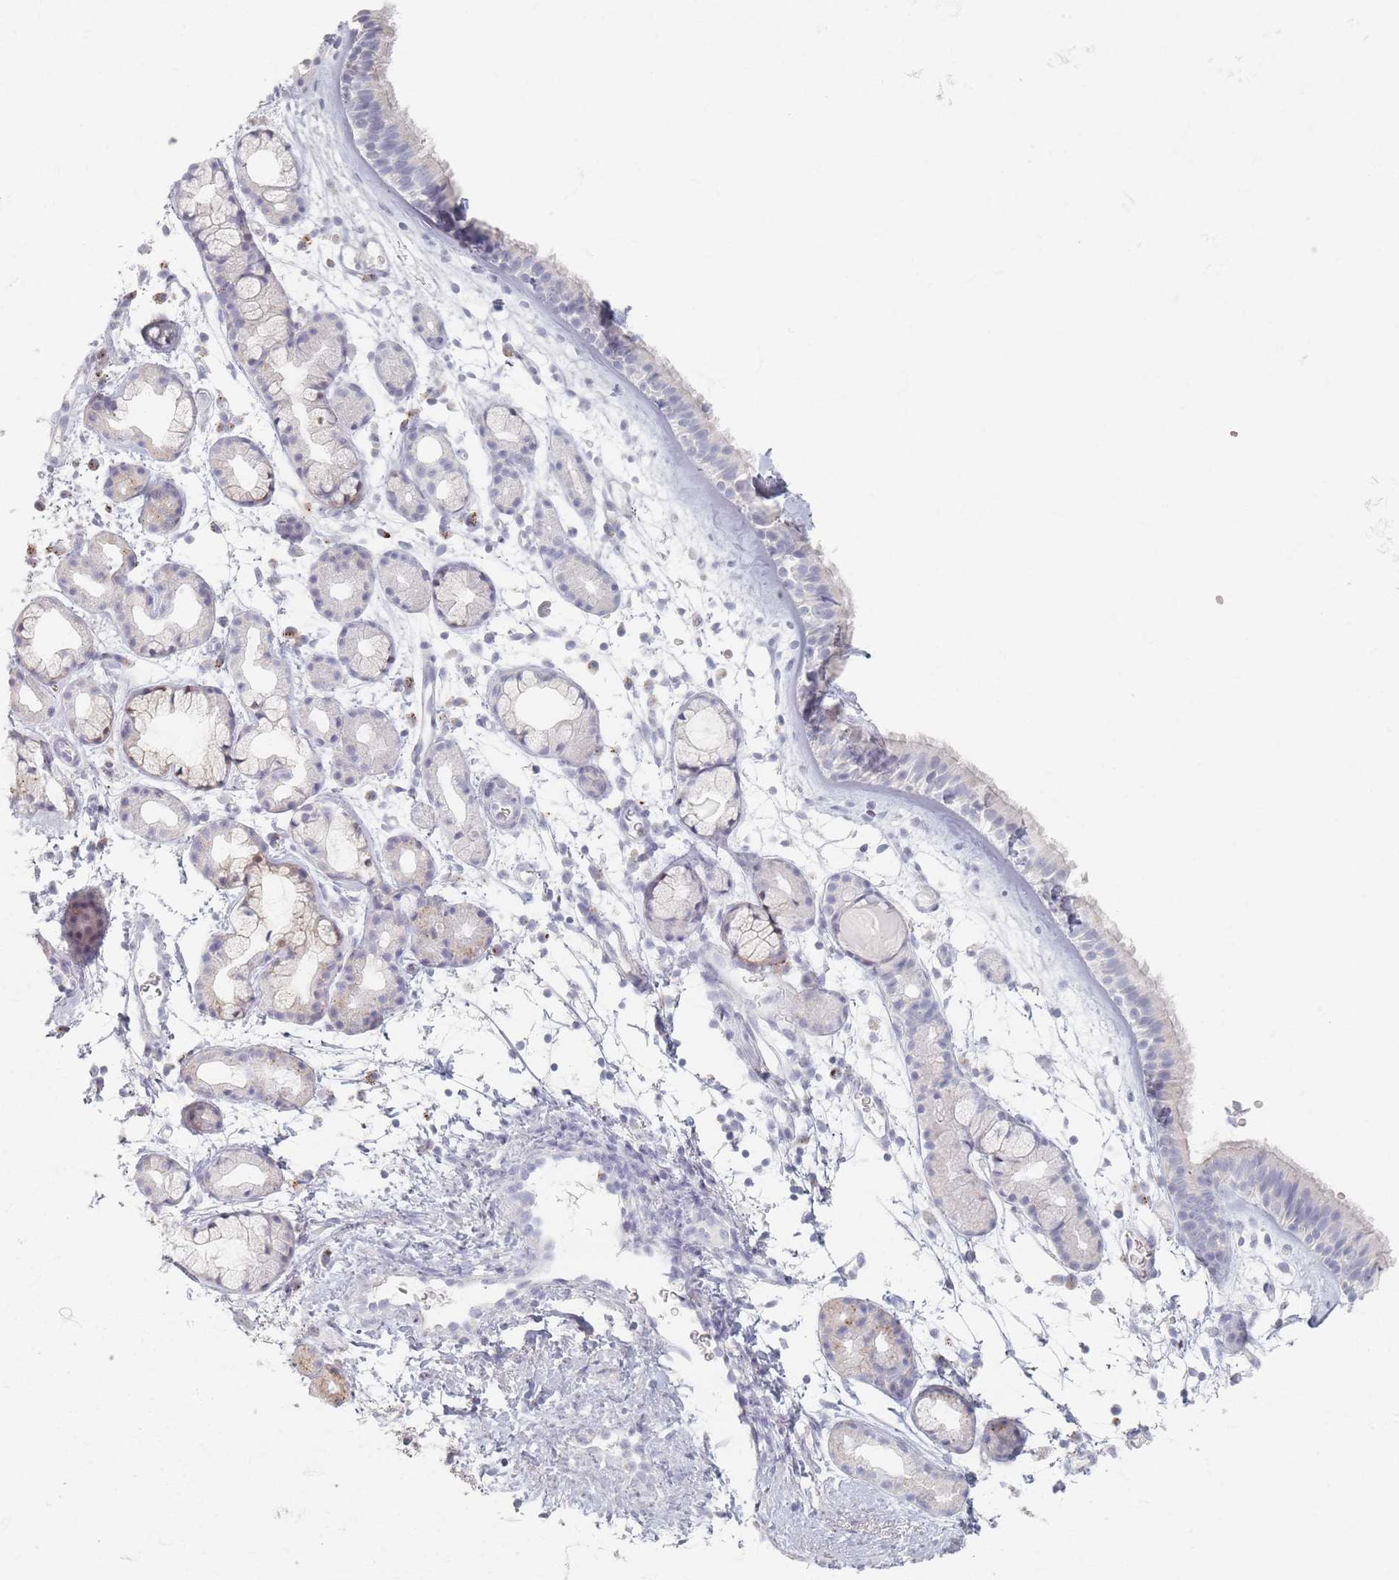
{"staining": {"intensity": "negative", "quantity": "none", "location": "none"}, "tissue": "nasopharynx", "cell_type": "Respiratory epithelial cells", "image_type": "normal", "snomed": [{"axis": "morphology", "description": "Normal tissue, NOS"}, {"axis": "topography", "description": "Nasopharynx"}], "caption": "IHC image of normal nasopharynx stained for a protein (brown), which shows no expression in respiratory epithelial cells.", "gene": "ENSG00000251357", "patient": {"sex": "female", "age": 81}}